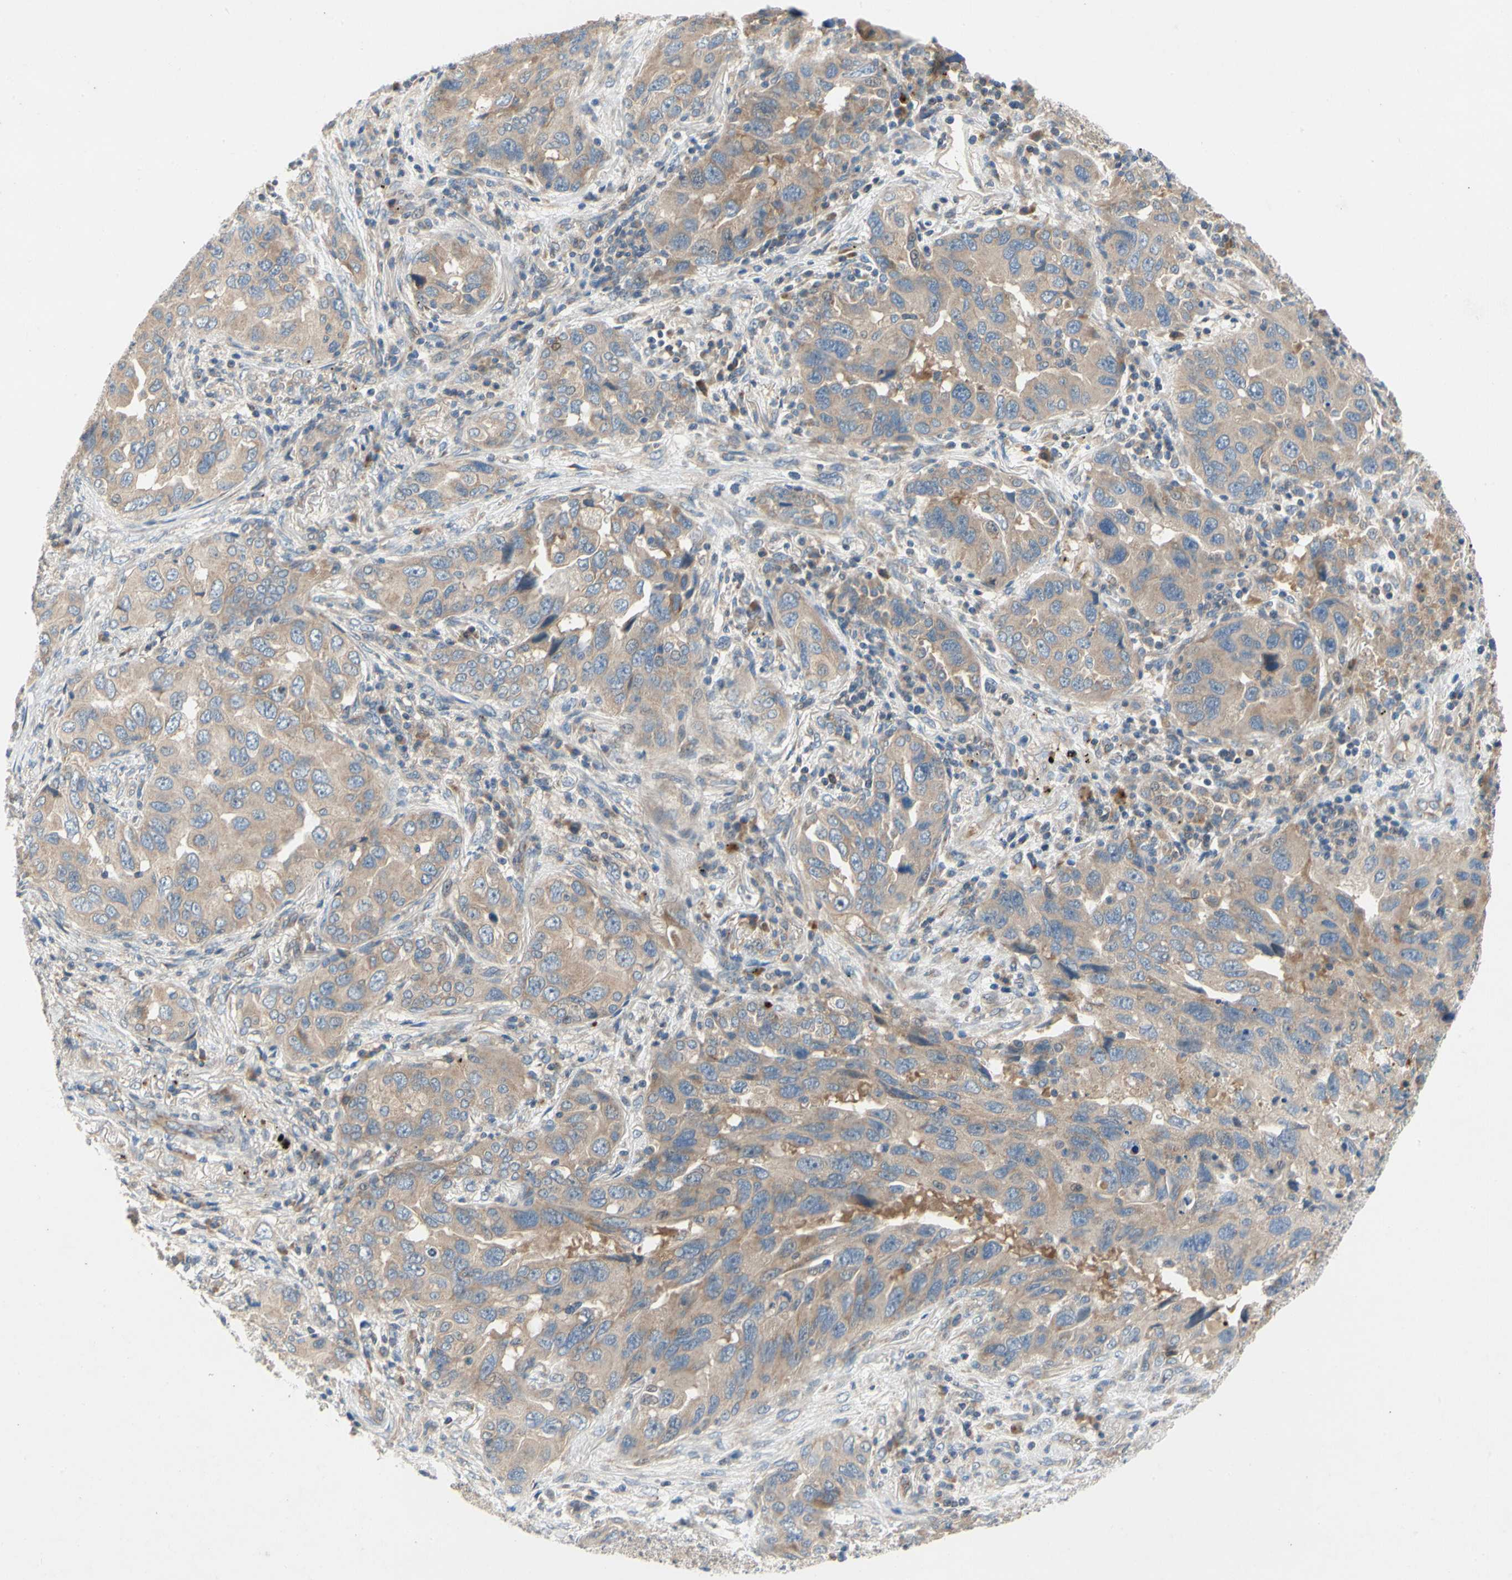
{"staining": {"intensity": "moderate", "quantity": ">75%", "location": "cytoplasmic/membranous"}, "tissue": "lung cancer", "cell_type": "Tumor cells", "image_type": "cancer", "snomed": [{"axis": "morphology", "description": "Adenocarcinoma, NOS"}, {"axis": "topography", "description": "Lung"}], "caption": "Lung adenocarcinoma stained with a protein marker shows moderate staining in tumor cells.", "gene": "KLHDC8B", "patient": {"sex": "female", "age": 65}}